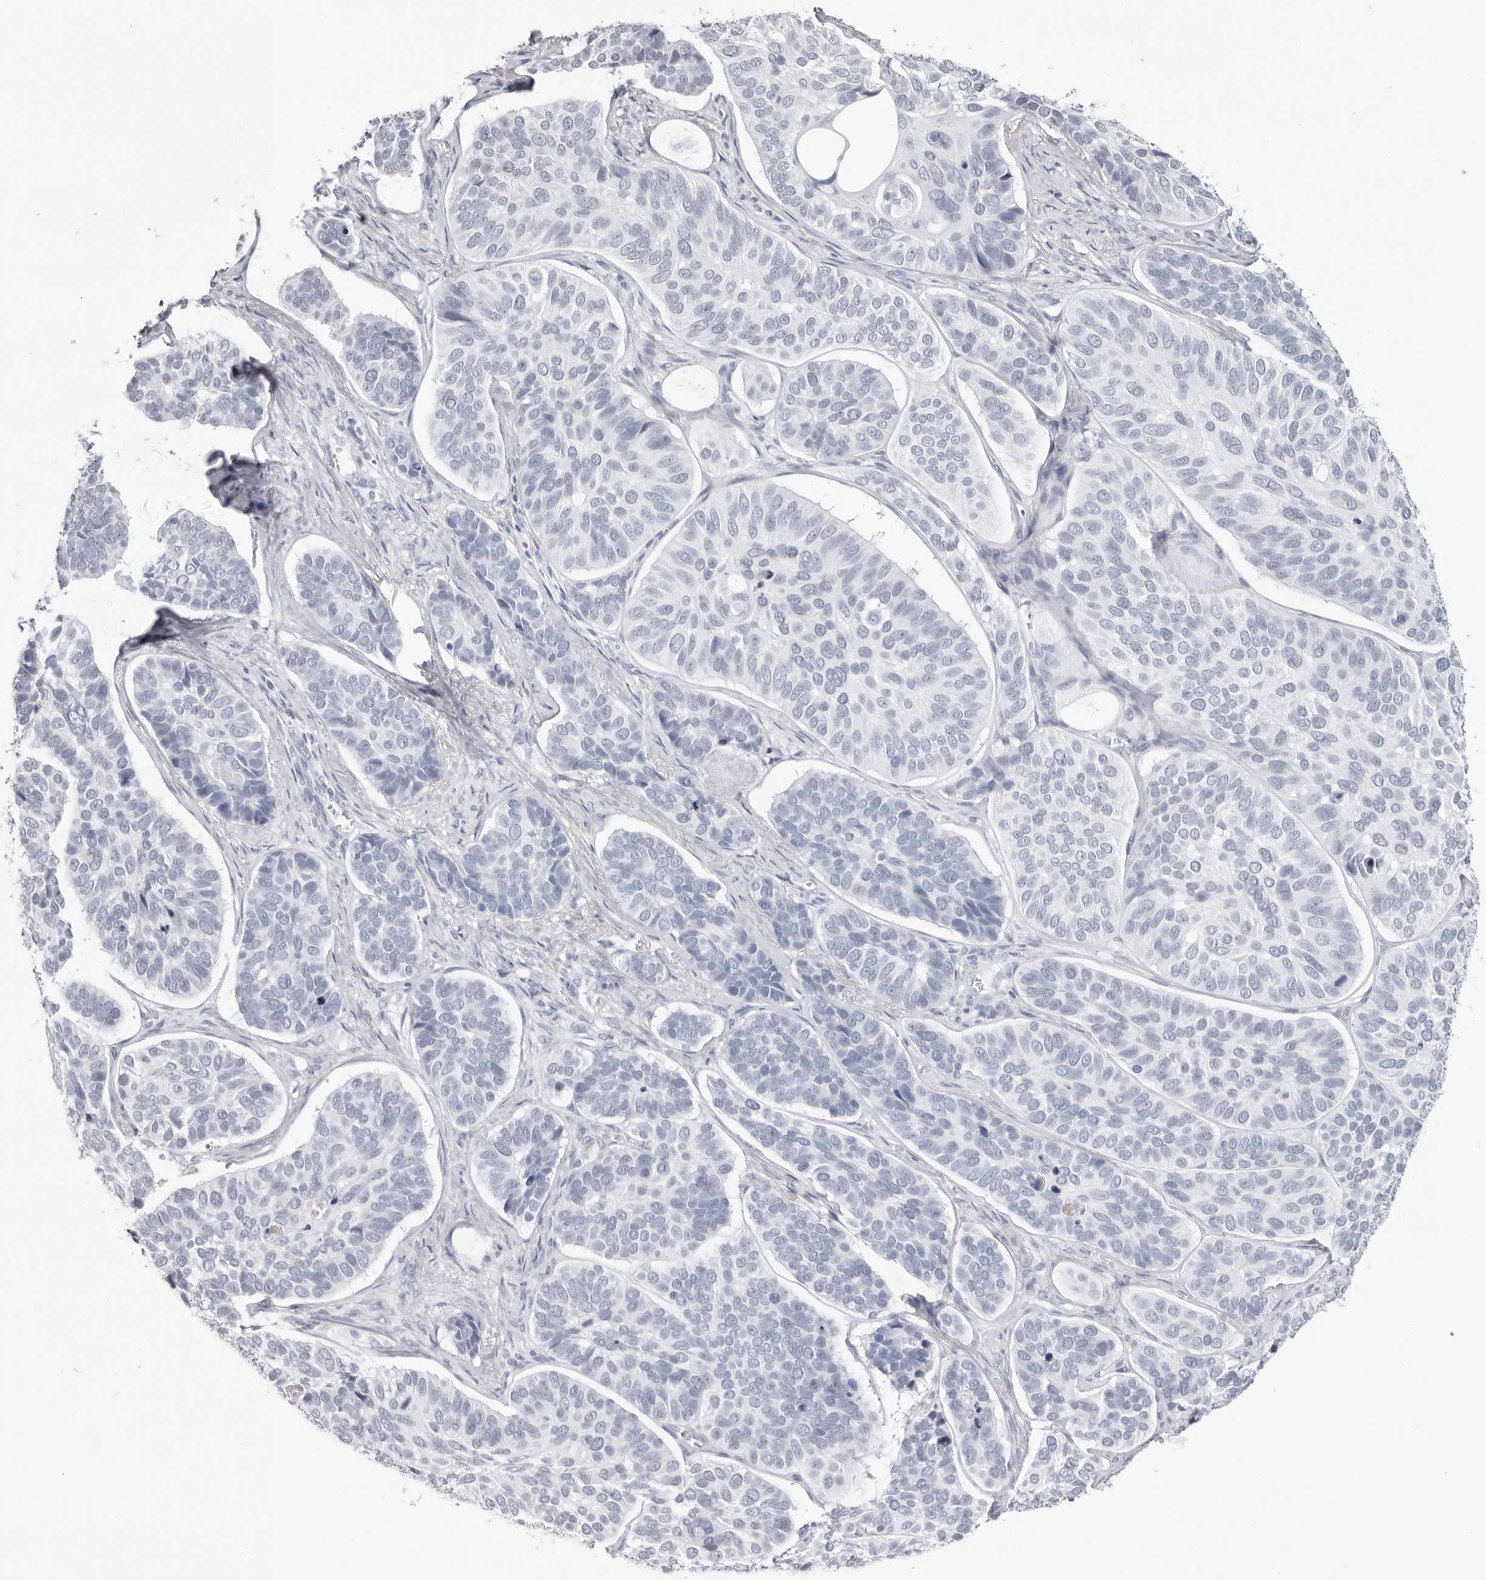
{"staining": {"intensity": "negative", "quantity": "none", "location": "none"}, "tissue": "skin cancer", "cell_type": "Tumor cells", "image_type": "cancer", "snomed": [{"axis": "morphology", "description": "Basal cell carcinoma"}, {"axis": "topography", "description": "Skin"}], "caption": "A micrograph of human skin basal cell carcinoma is negative for staining in tumor cells.", "gene": "INSL3", "patient": {"sex": "male", "age": 62}}